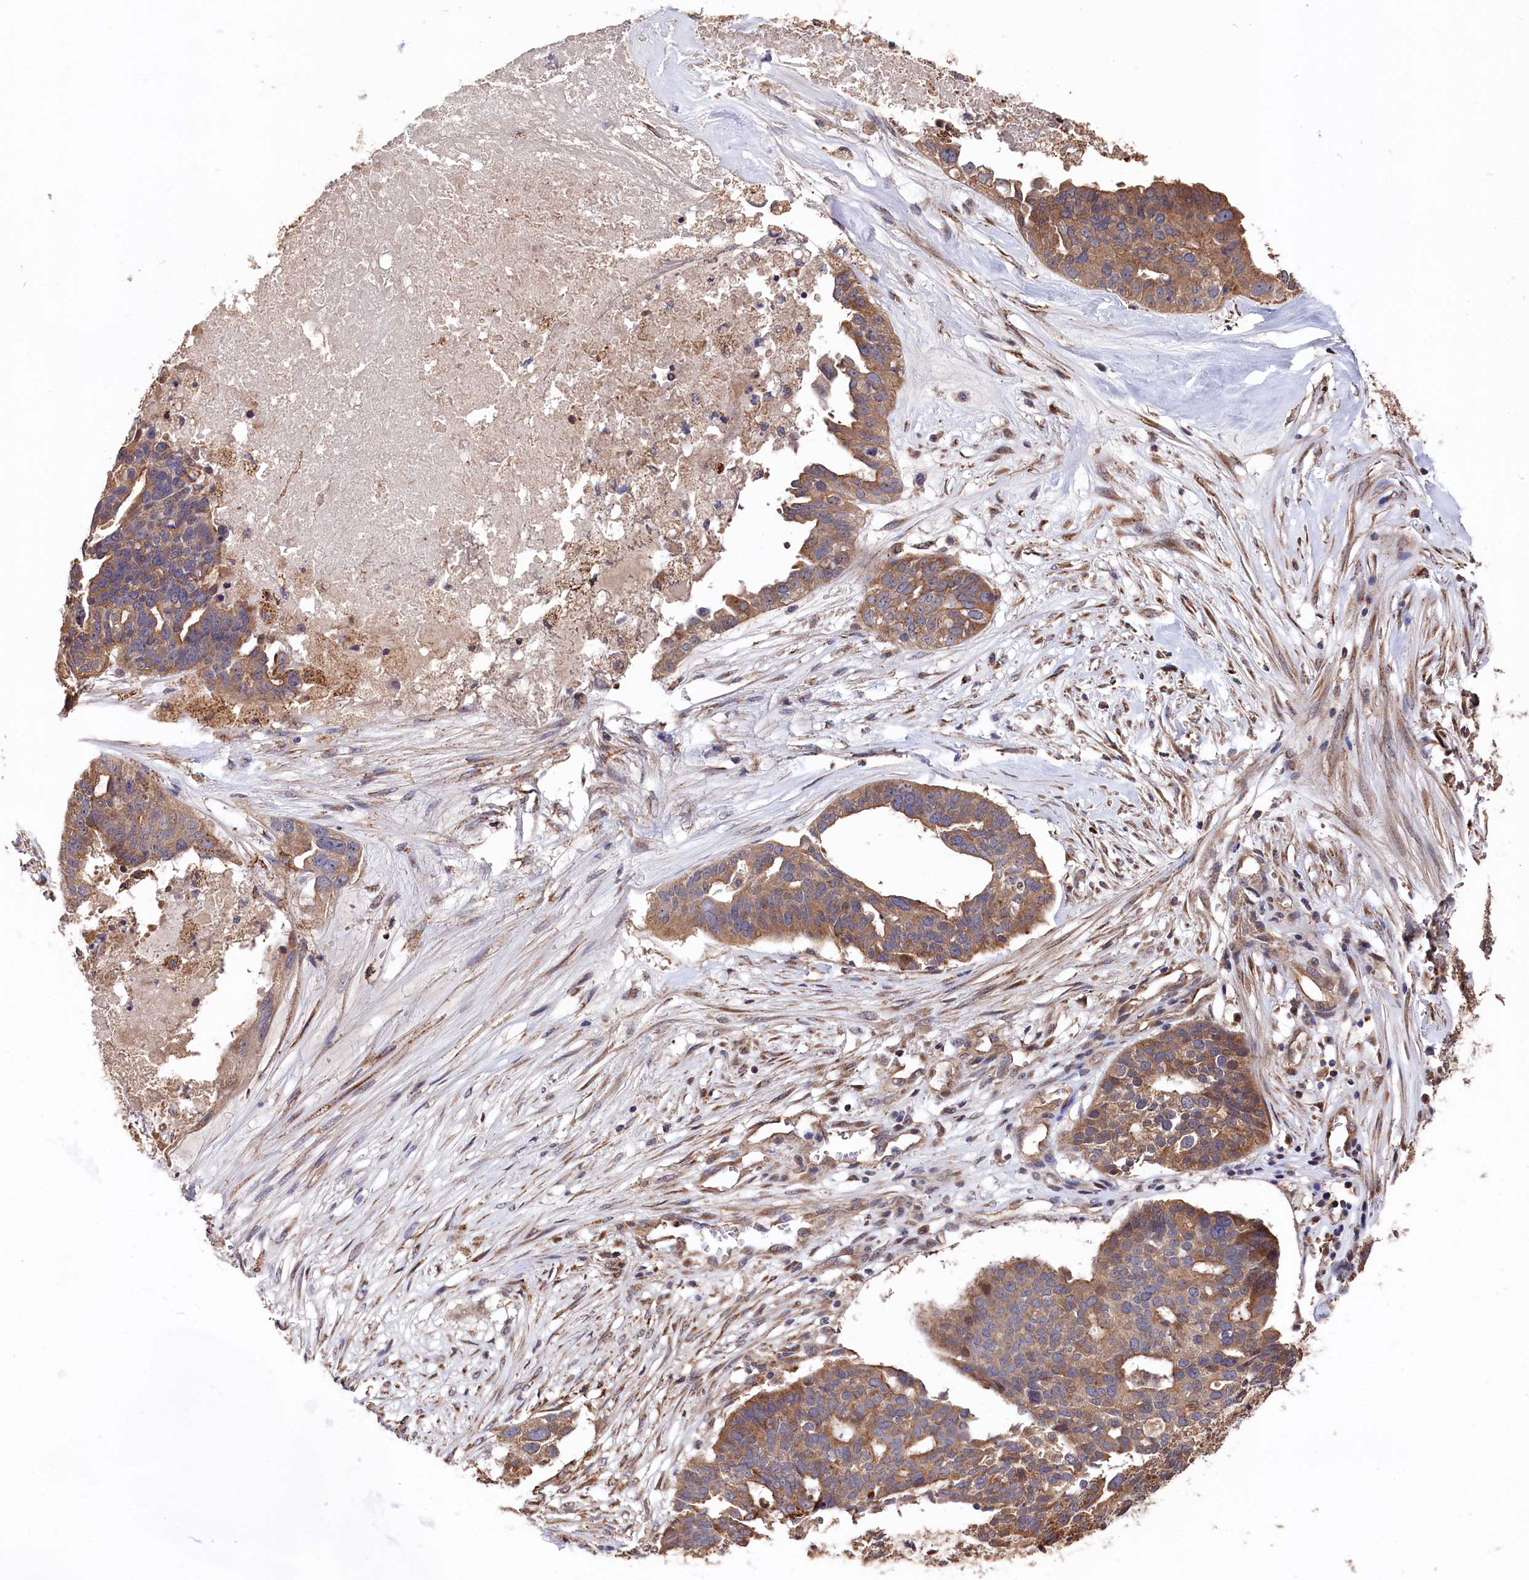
{"staining": {"intensity": "moderate", "quantity": ">75%", "location": "cytoplasmic/membranous"}, "tissue": "ovarian cancer", "cell_type": "Tumor cells", "image_type": "cancer", "snomed": [{"axis": "morphology", "description": "Cystadenocarcinoma, serous, NOS"}, {"axis": "topography", "description": "Ovary"}], "caption": "An IHC photomicrograph of tumor tissue is shown. Protein staining in brown shows moderate cytoplasmic/membranous positivity in ovarian cancer within tumor cells. (IHC, brightfield microscopy, high magnification).", "gene": "SLC12A4", "patient": {"sex": "female", "age": 59}}